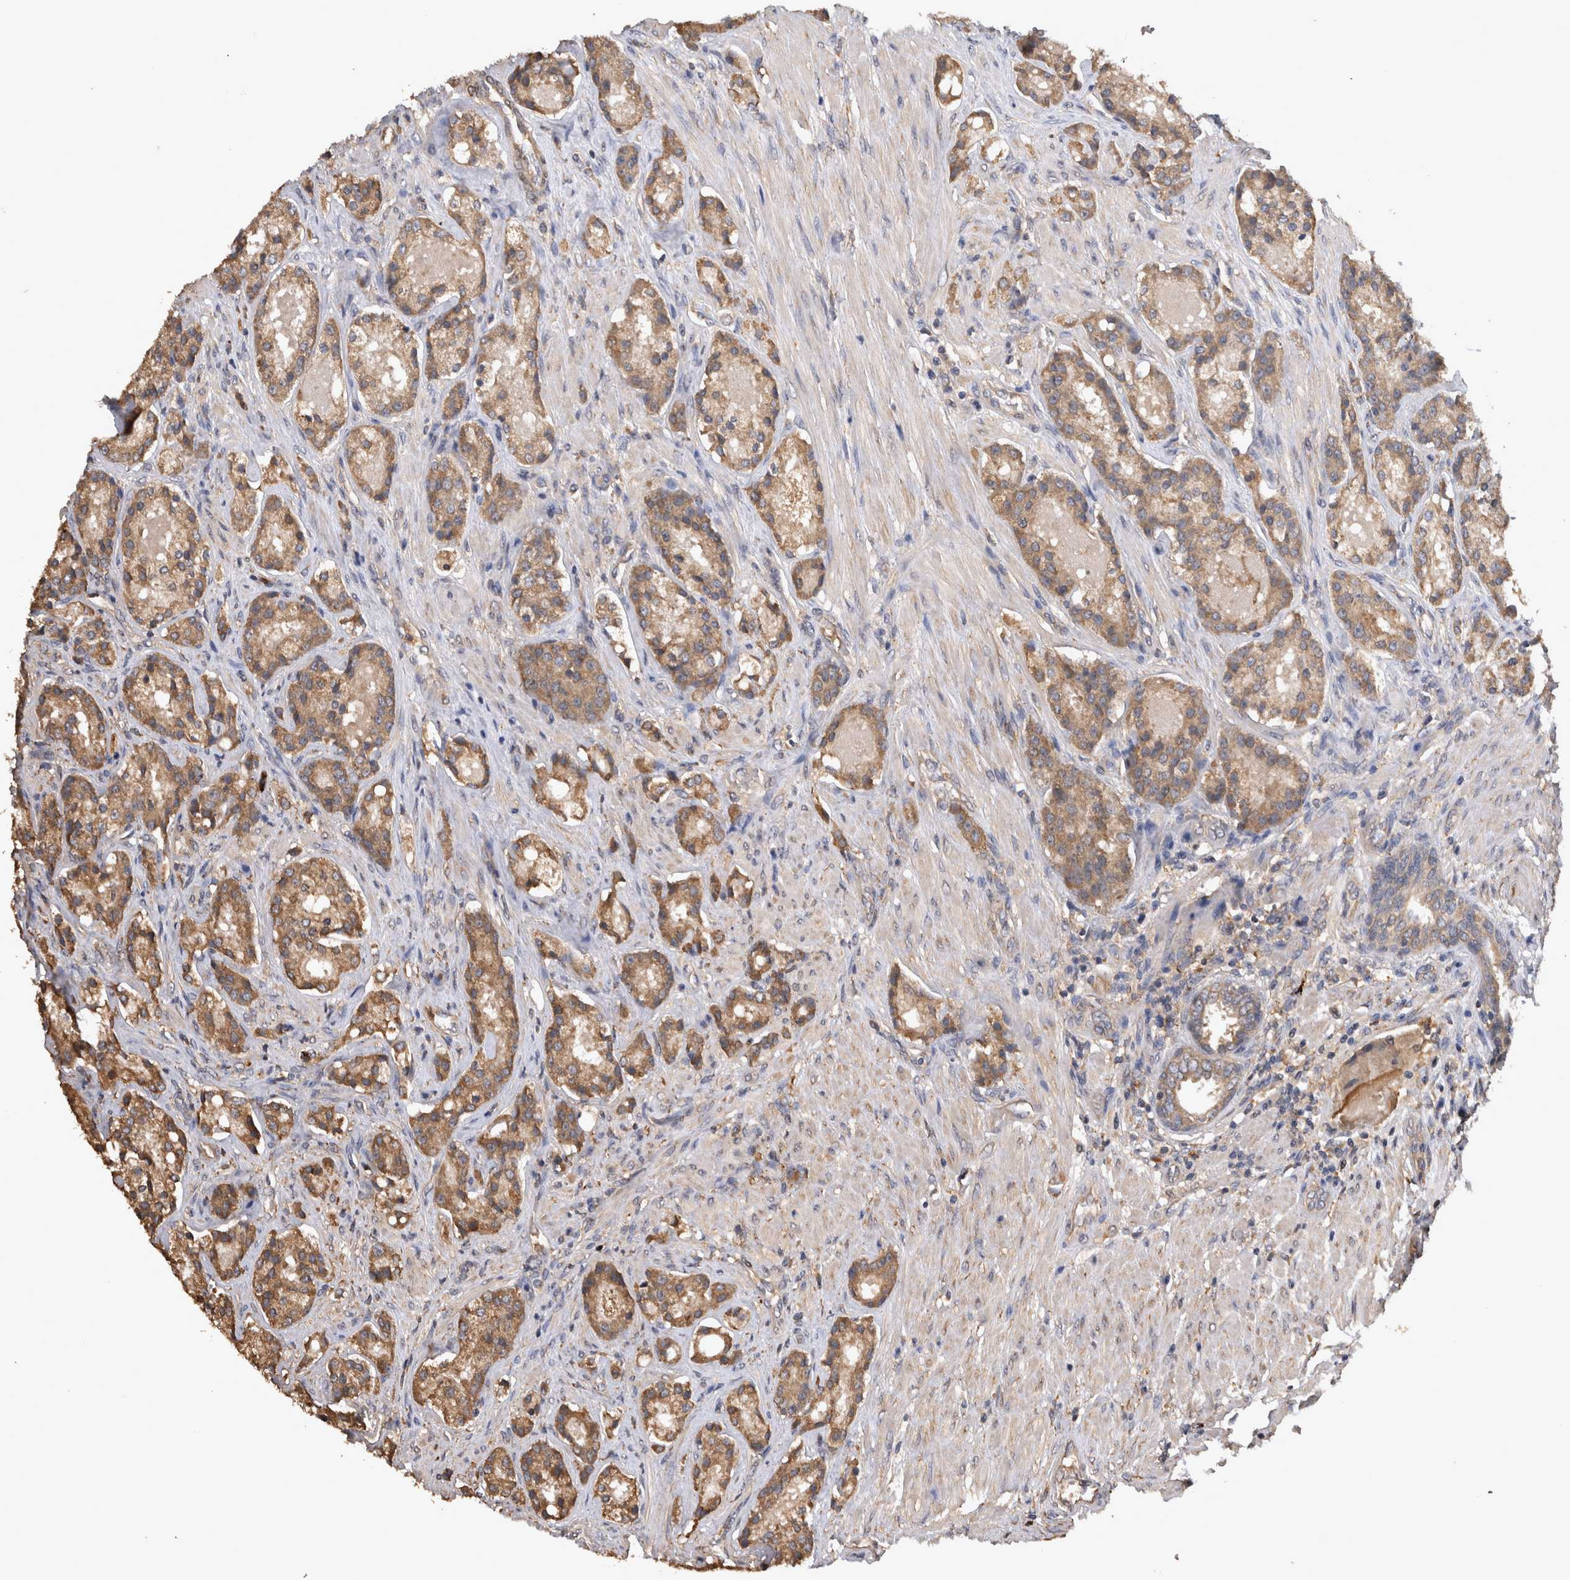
{"staining": {"intensity": "moderate", "quantity": ">75%", "location": "cytoplasmic/membranous"}, "tissue": "prostate cancer", "cell_type": "Tumor cells", "image_type": "cancer", "snomed": [{"axis": "morphology", "description": "Adenocarcinoma, High grade"}, {"axis": "topography", "description": "Prostate"}], "caption": "This is an image of immunohistochemistry (IHC) staining of prostate cancer (adenocarcinoma (high-grade)), which shows moderate expression in the cytoplasmic/membranous of tumor cells.", "gene": "TMED7", "patient": {"sex": "male", "age": 60}}